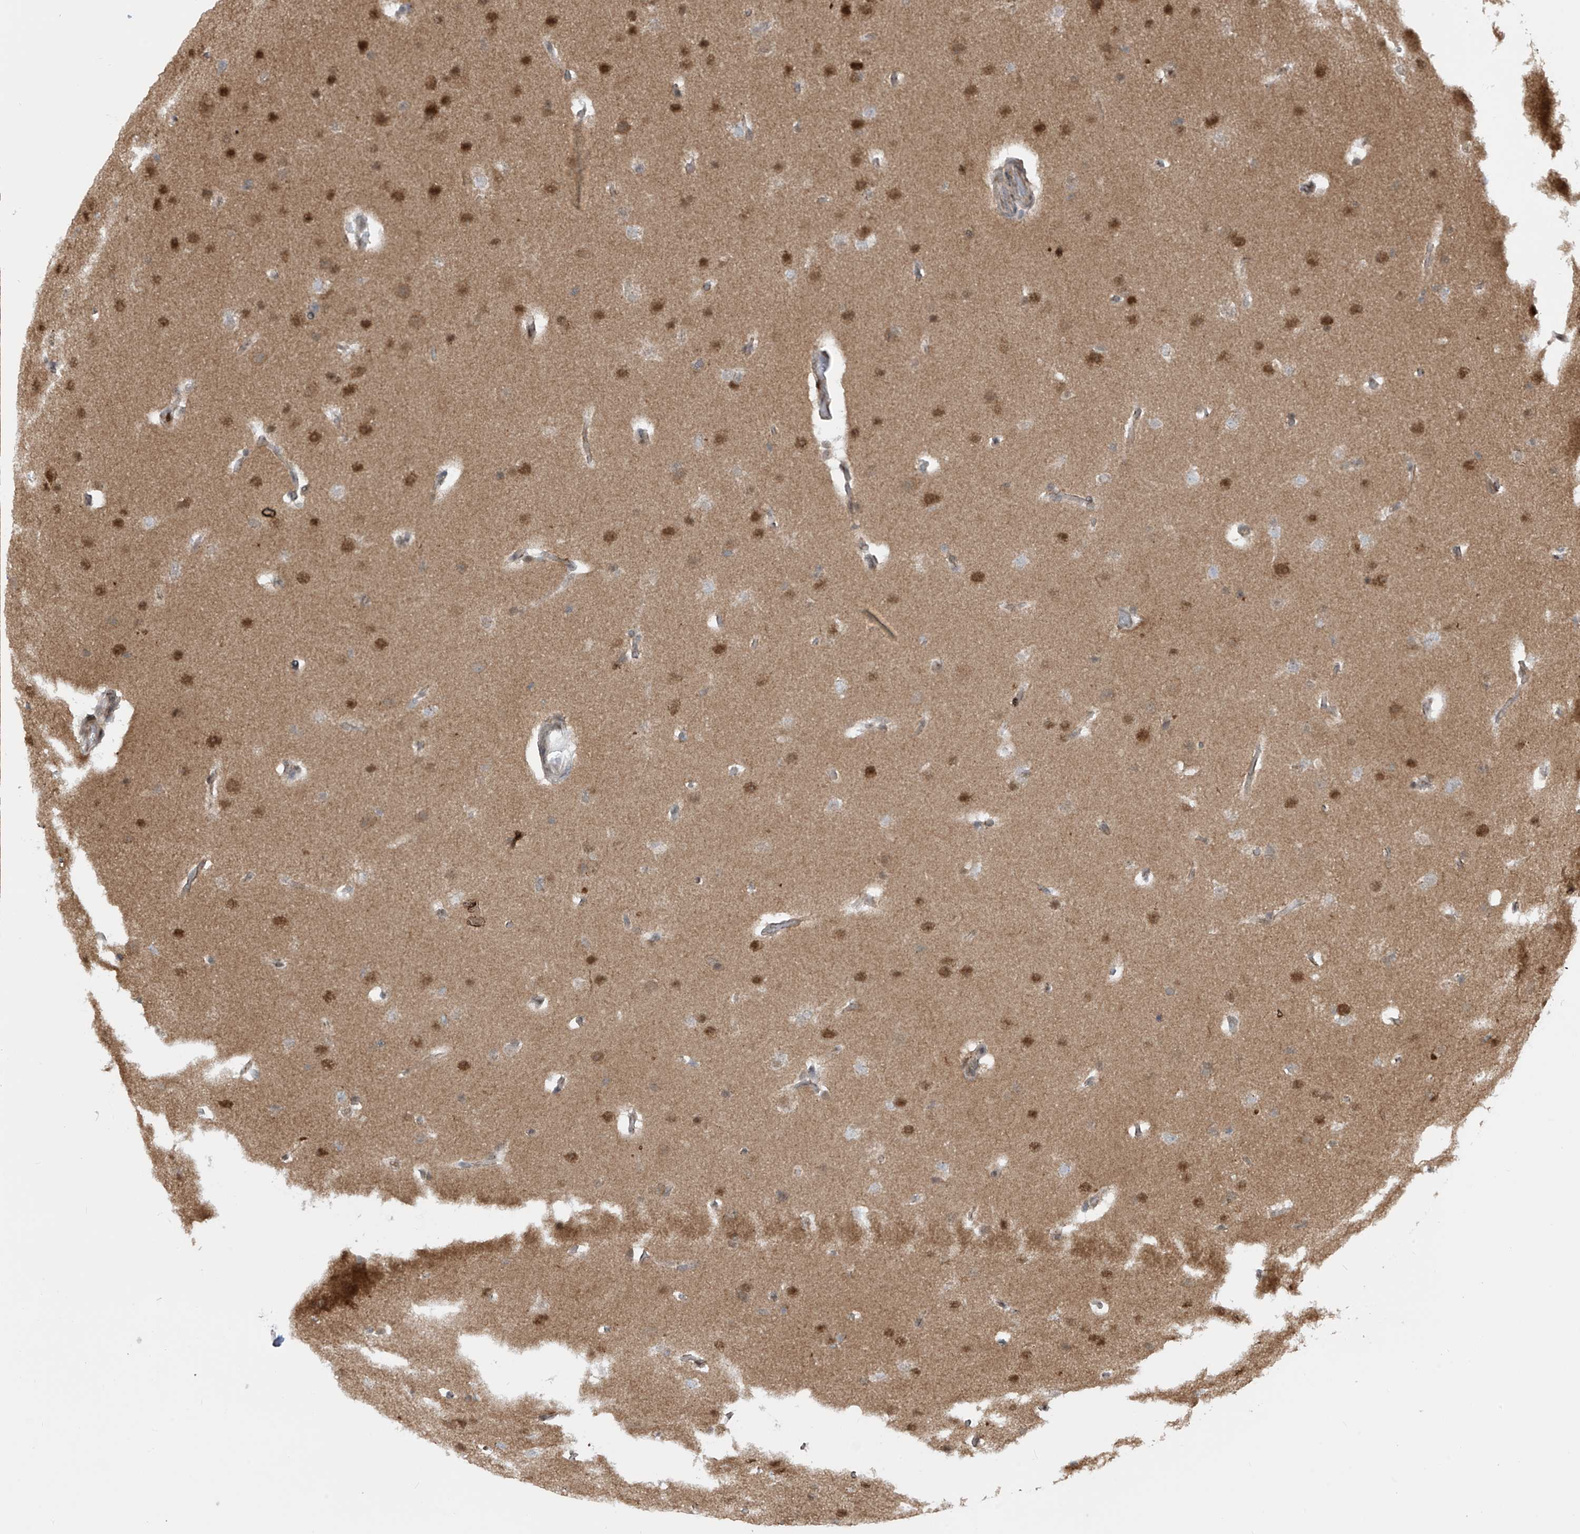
{"staining": {"intensity": "moderate", "quantity": "25%-75%", "location": "nuclear"}, "tissue": "glioma", "cell_type": "Tumor cells", "image_type": "cancer", "snomed": [{"axis": "morphology", "description": "Glioma, malignant, Low grade"}, {"axis": "topography", "description": "Brain"}], "caption": "DAB immunohistochemical staining of glioma shows moderate nuclear protein positivity in approximately 25%-75% of tumor cells.", "gene": "LAGE3", "patient": {"sex": "female", "age": 37}}